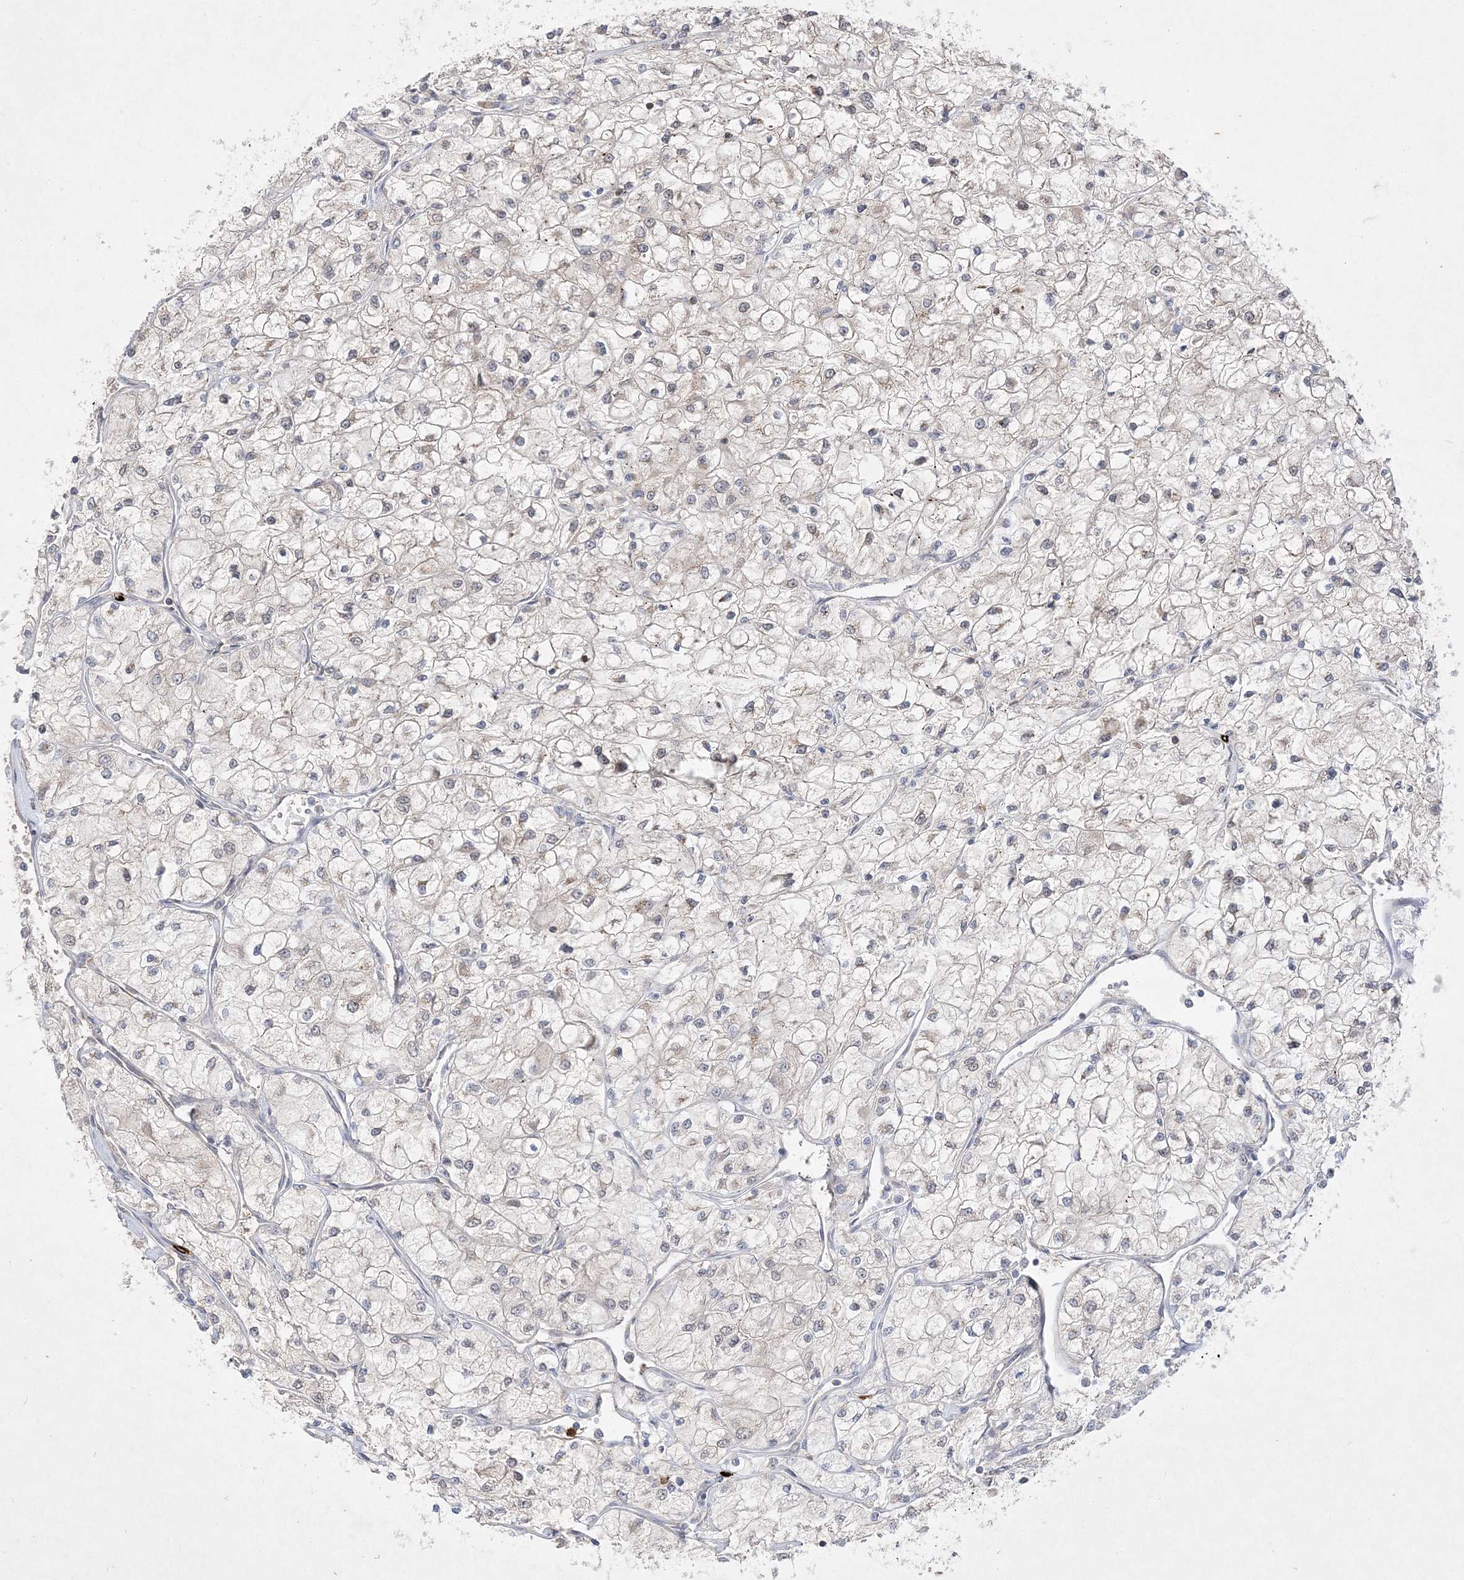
{"staining": {"intensity": "negative", "quantity": "none", "location": "none"}, "tissue": "renal cancer", "cell_type": "Tumor cells", "image_type": "cancer", "snomed": [{"axis": "morphology", "description": "Adenocarcinoma, NOS"}, {"axis": "topography", "description": "Kidney"}], "caption": "A high-resolution histopathology image shows immunohistochemistry staining of renal adenocarcinoma, which displays no significant expression in tumor cells.", "gene": "CLNK", "patient": {"sex": "male", "age": 80}}